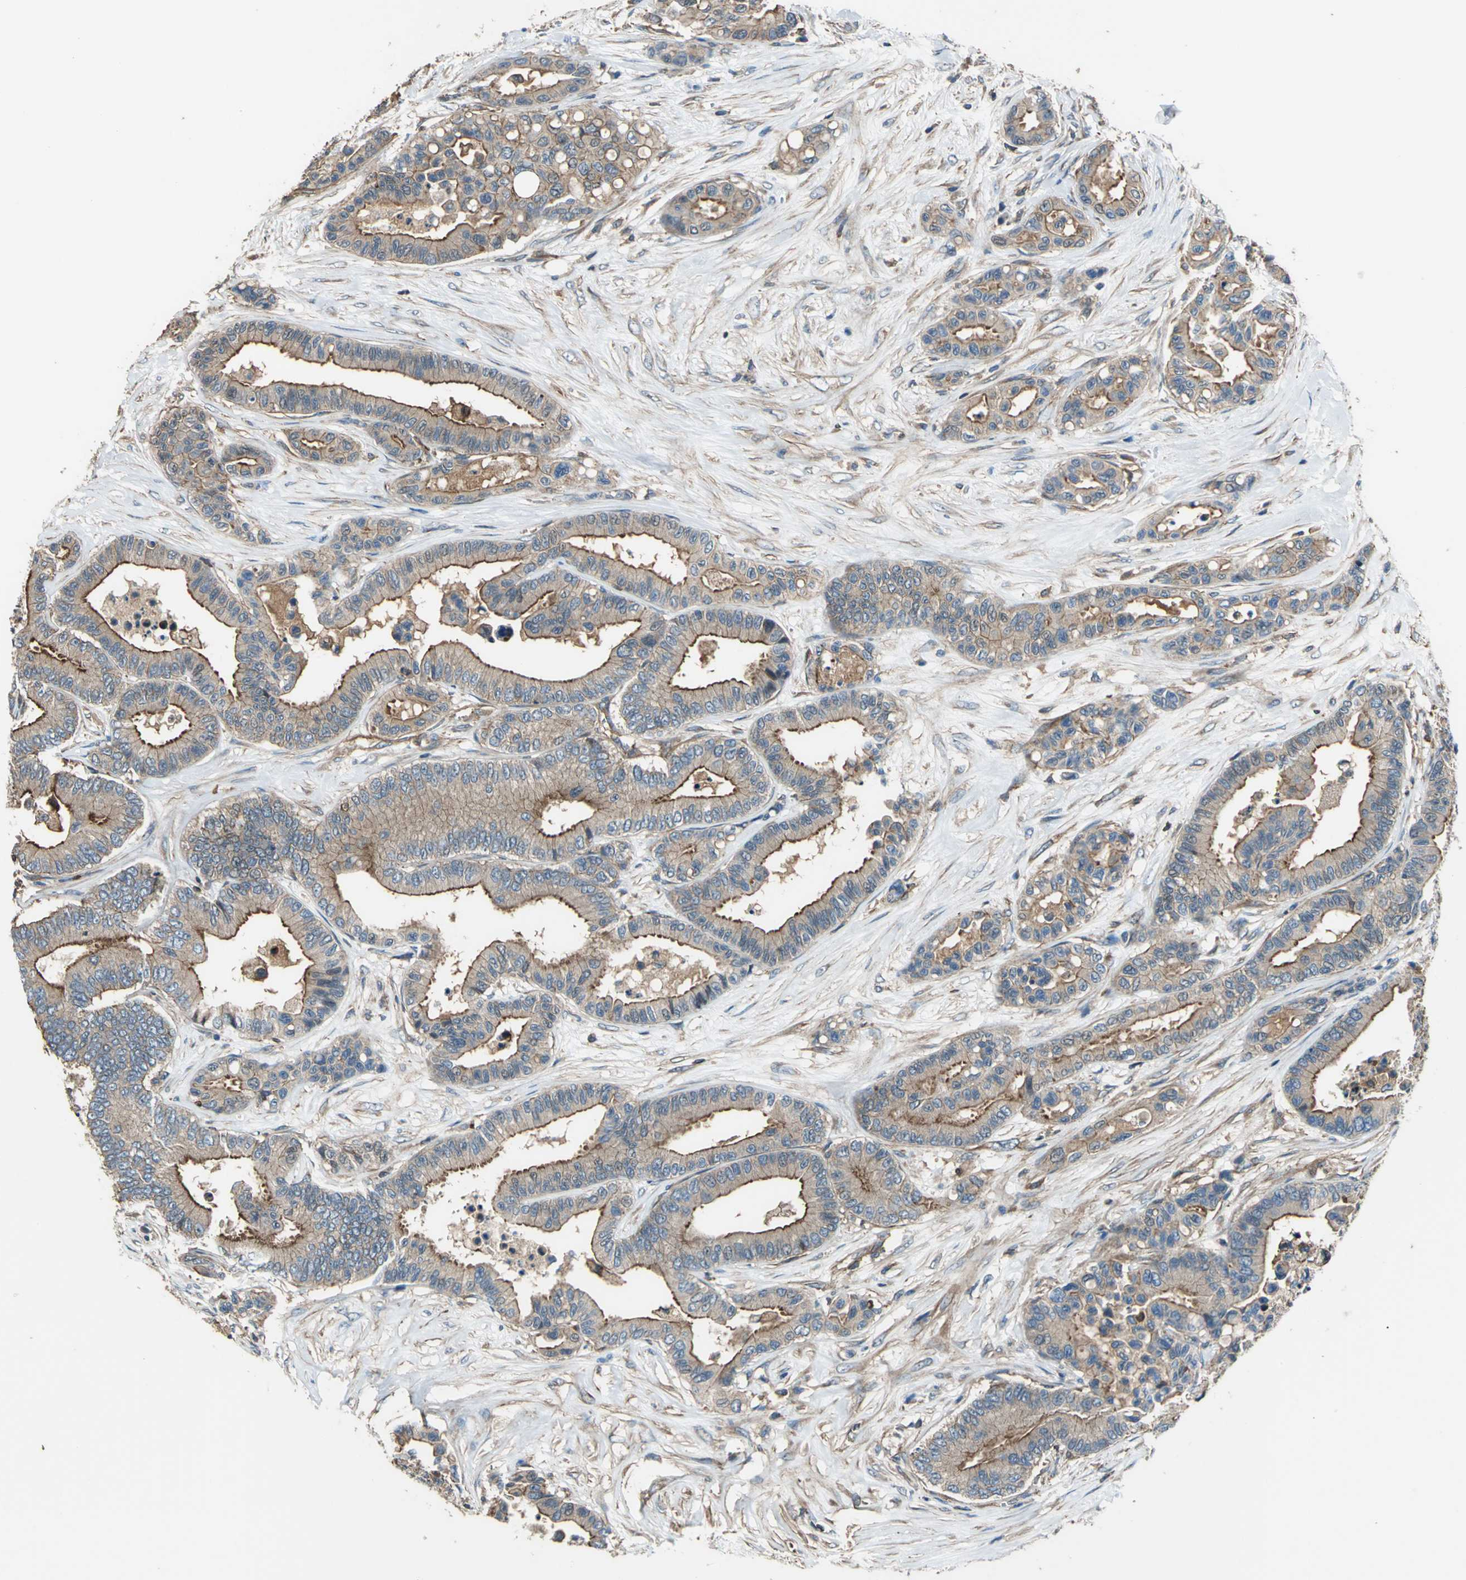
{"staining": {"intensity": "strong", "quantity": ">75%", "location": "cytoplasmic/membranous"}, "tissue": "colorectal cancer", "cell_type": "Tumor cells", "image_type": "cancer", "snomed": [{"axis": "morphology", "description": "Adenocarcinoma, NOS"}, {"axis": "topography", "description": "Colon"}], "caption": "This is a photomicrograph of immunohistochemistry staining of adenocarcinoma (colorectal), which shows strong staining in the cytoplasmic/membranous of tumor cells.", "gene": "PARVA", "patient": {"sex": "male", "age": 82}}